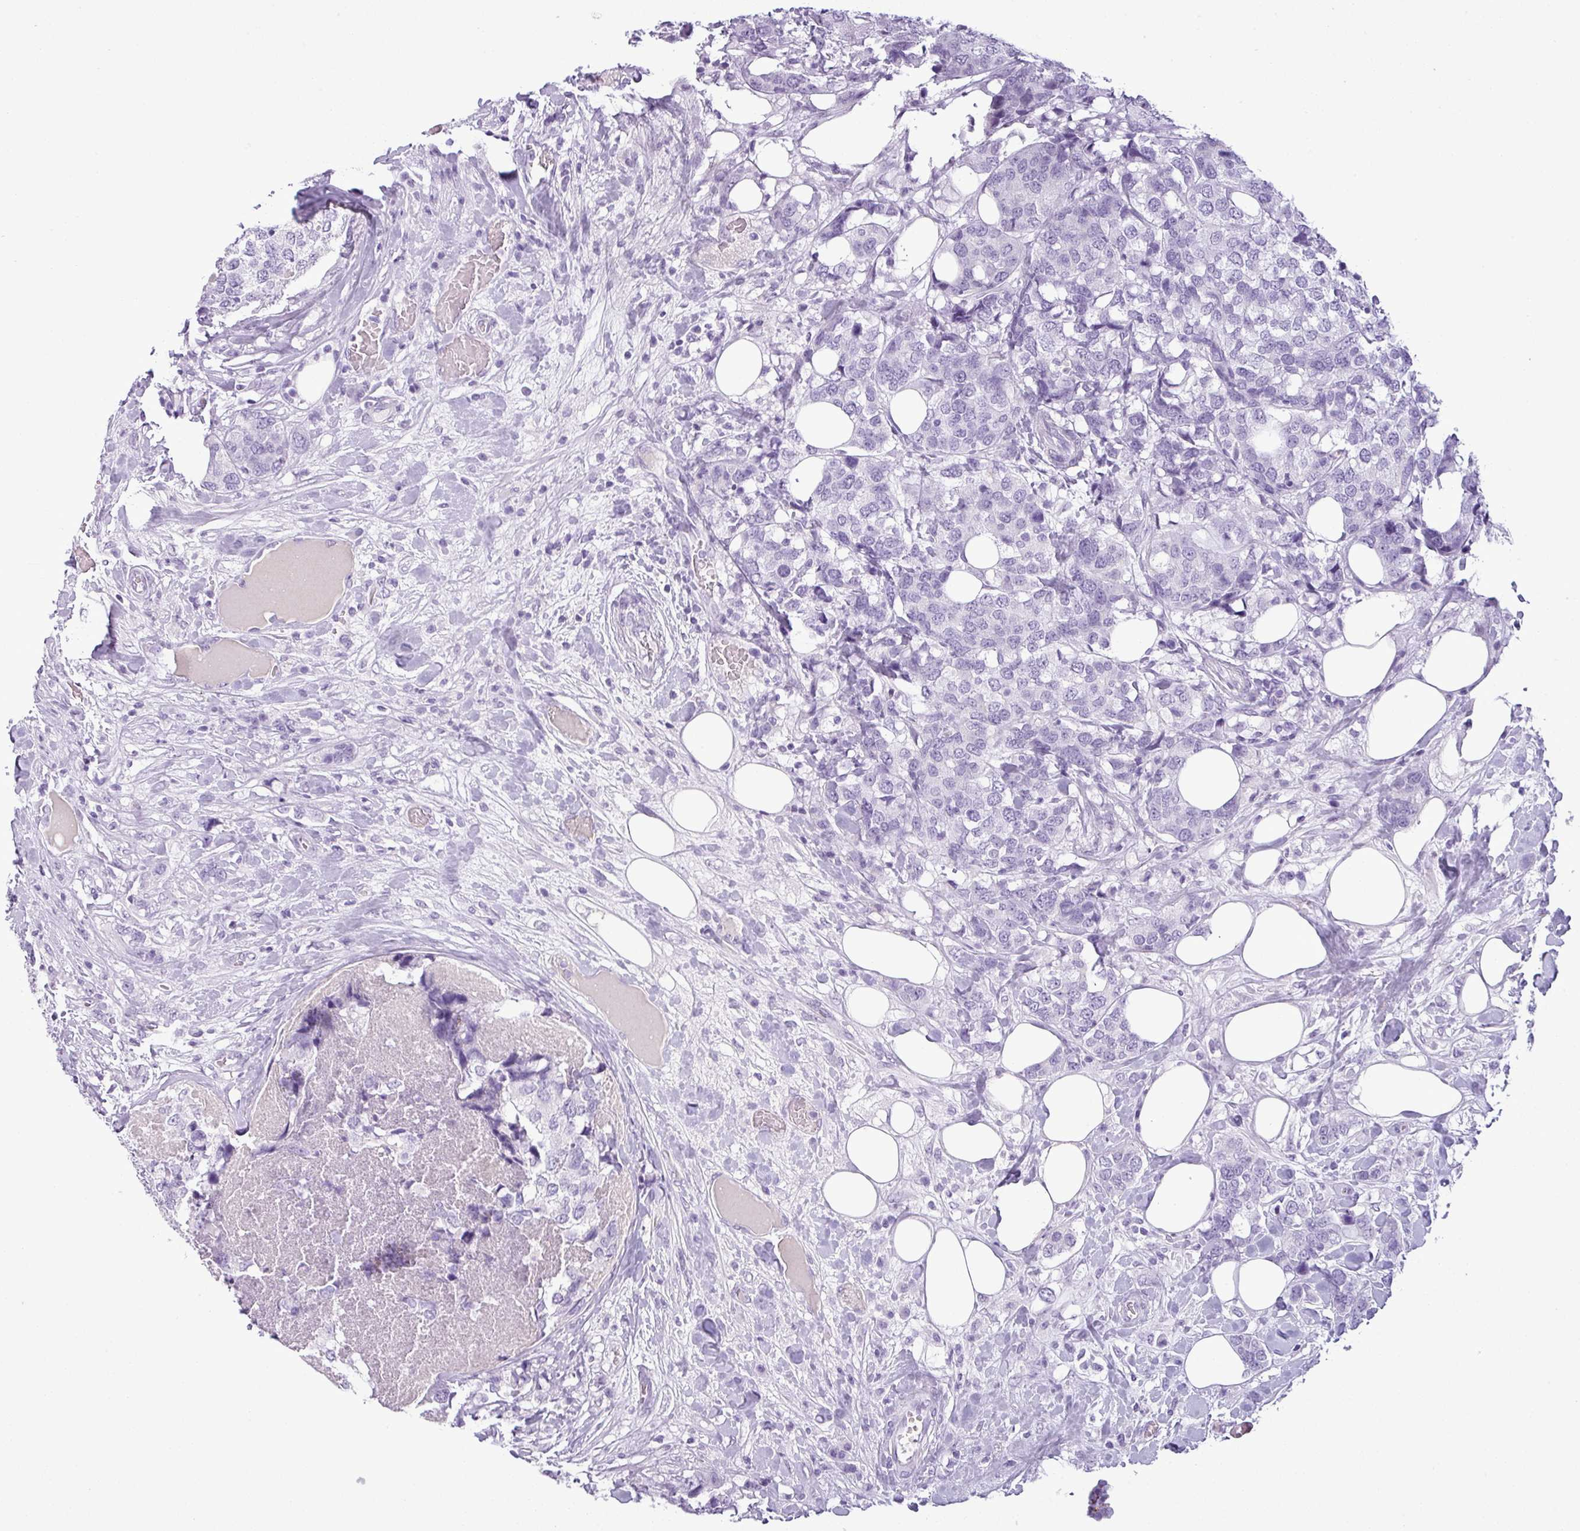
{"staining": {"intensity": "negative", "quantity": "none", "location": "none"}, "tissue": "breast cancer", "cell_type": "Tumor cells", "image_type": "cancer", "snomed": [{"axis": "morphology", "description": "Lobular carcinoma"}, {"axis": "topography", "description": "Breast"}], "caption": "Immunohistochemistry photomicrograph of breast cancer (lobular carcinoma) stained for a protein (brown), which demonstrates no staining in tumor cells.", "gene": "CDH16", "patient": {"sex": "female", "age": 59}}